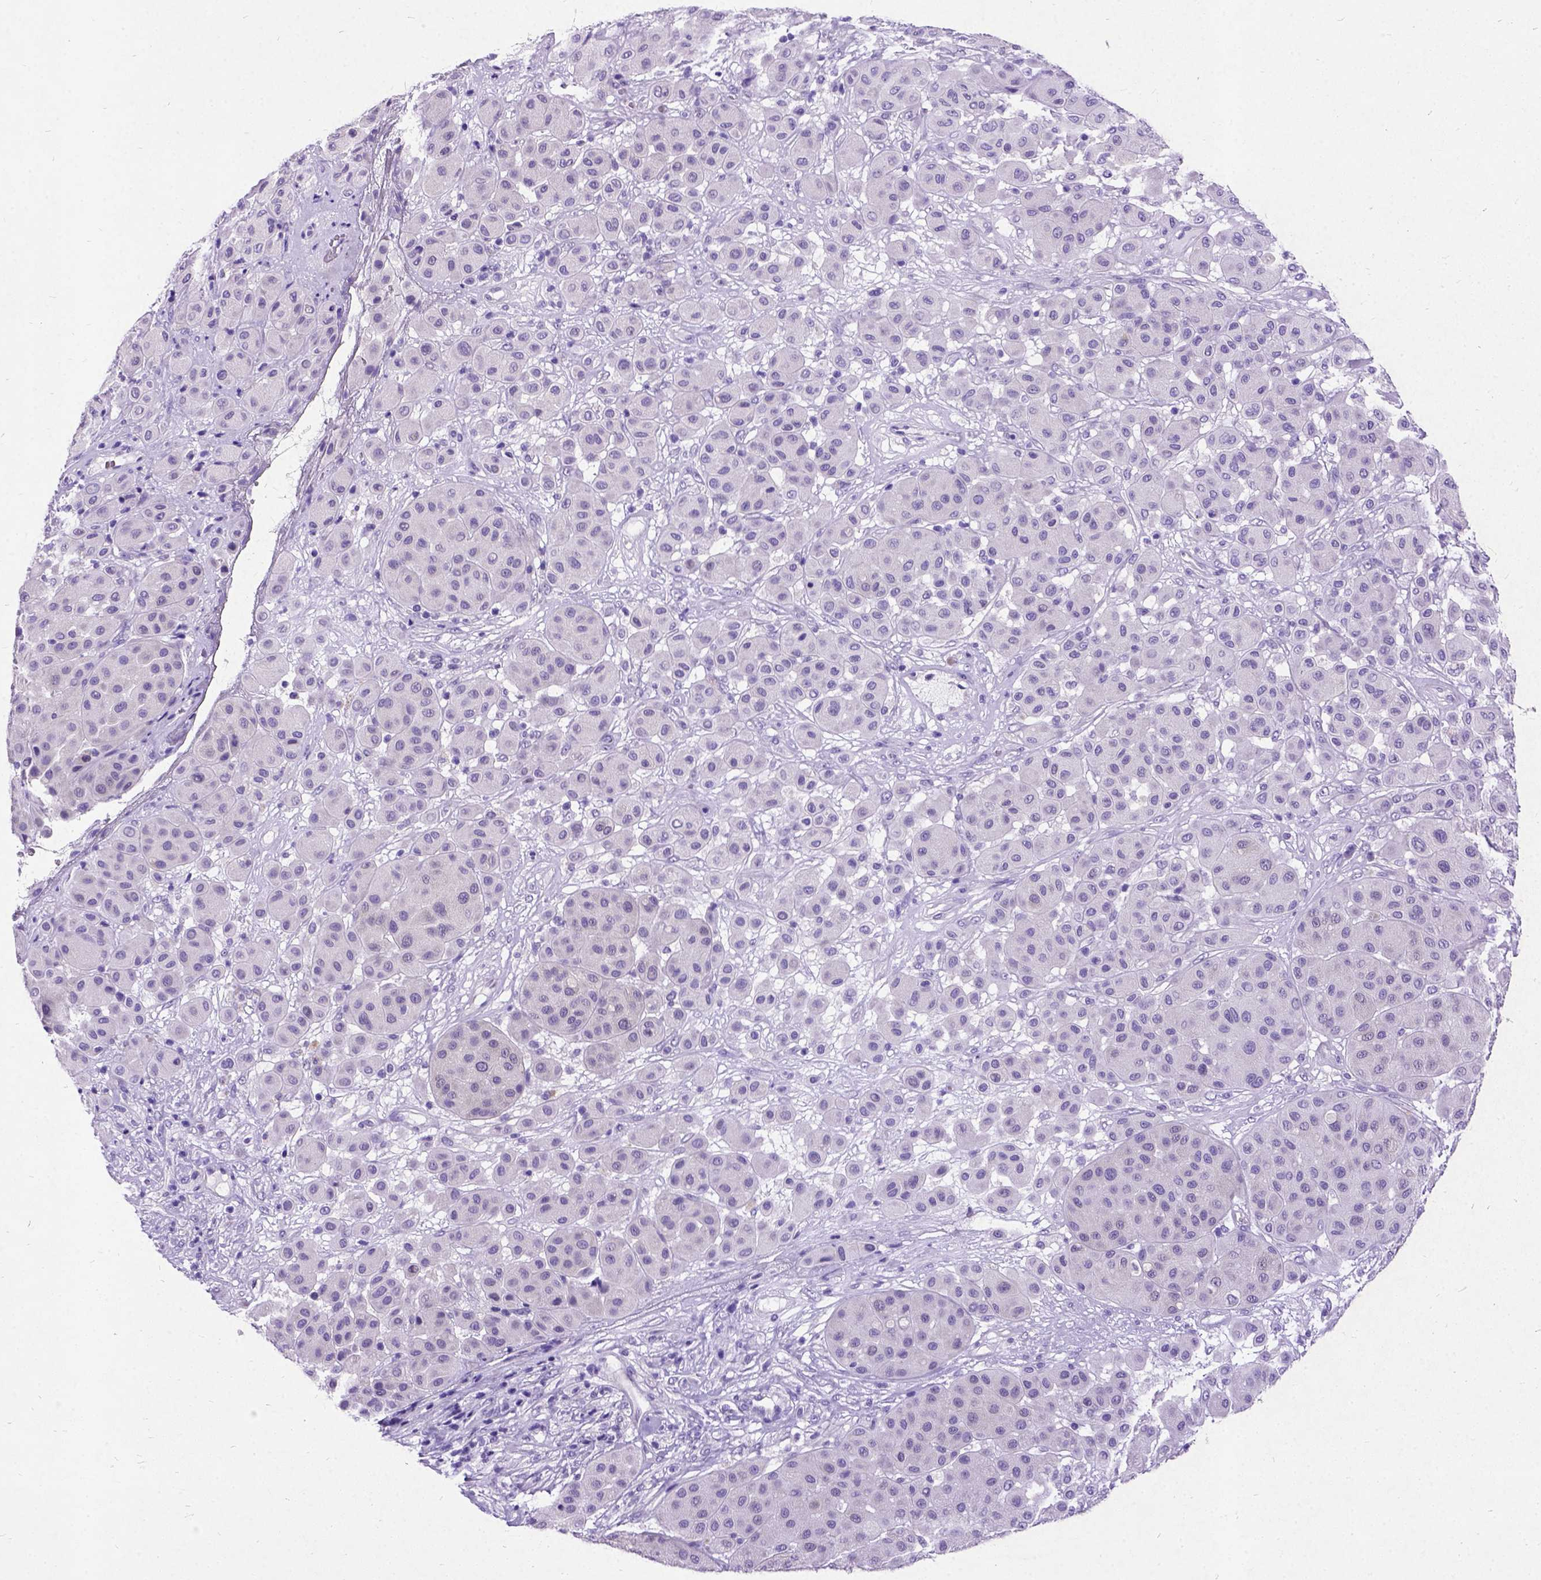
{"staining": {"intensity": "weak", "quantity": "<25%", "location": "cytoplasmic/membranous"}, "tissue": "melanoma", "cell_type": "Tumor cells", "image_type": "cancer", "snomed": [{"axis": "morphology", "description": "Malignant melanoma, Metastatic site"}, {"axis": "topography", "description": "Smooth muscle"}], "caption": "Human melanoma stained for a protein using immunohistochemistry displays no expression in tumor cells.", "gene": "NEUROD4", "patient": {"sex": "male", "age": 41}}